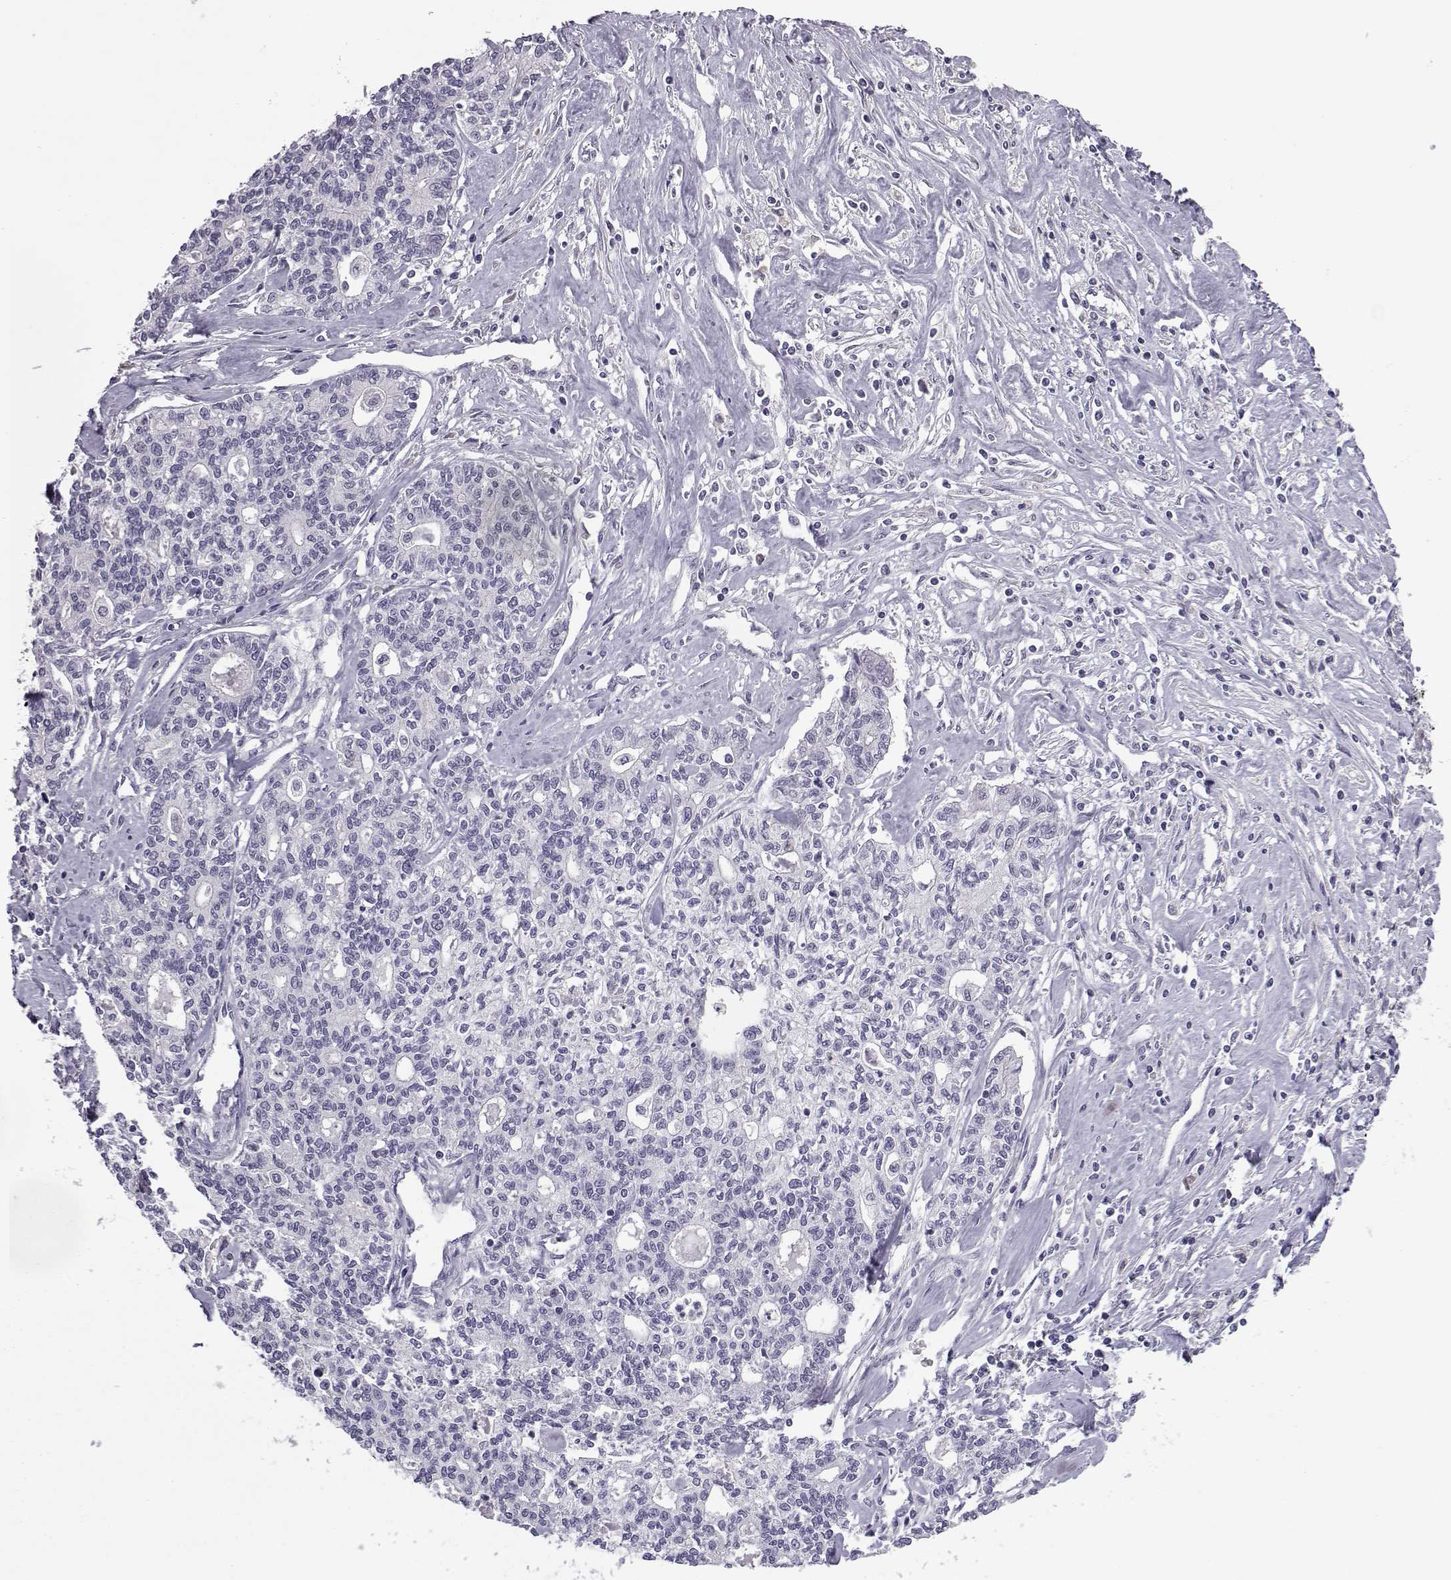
{"staining": {"intensity": "negative", "quantity": "none", "location": "none"}, "tissue": "liver cancer", "cell_type": "Tumor cells", "image_type": "cancer", "snomed": [{"axis": "morphology", "description": "Cholangiocarcinoma"}, {"axis": "topography", "description": "Liver"}], "caption": "Tumor cells show no significant protein staining in liver cholangiocarcinoma.", "gene": "ASRGL1", "patient": {"sex": "female", "age": 61}}